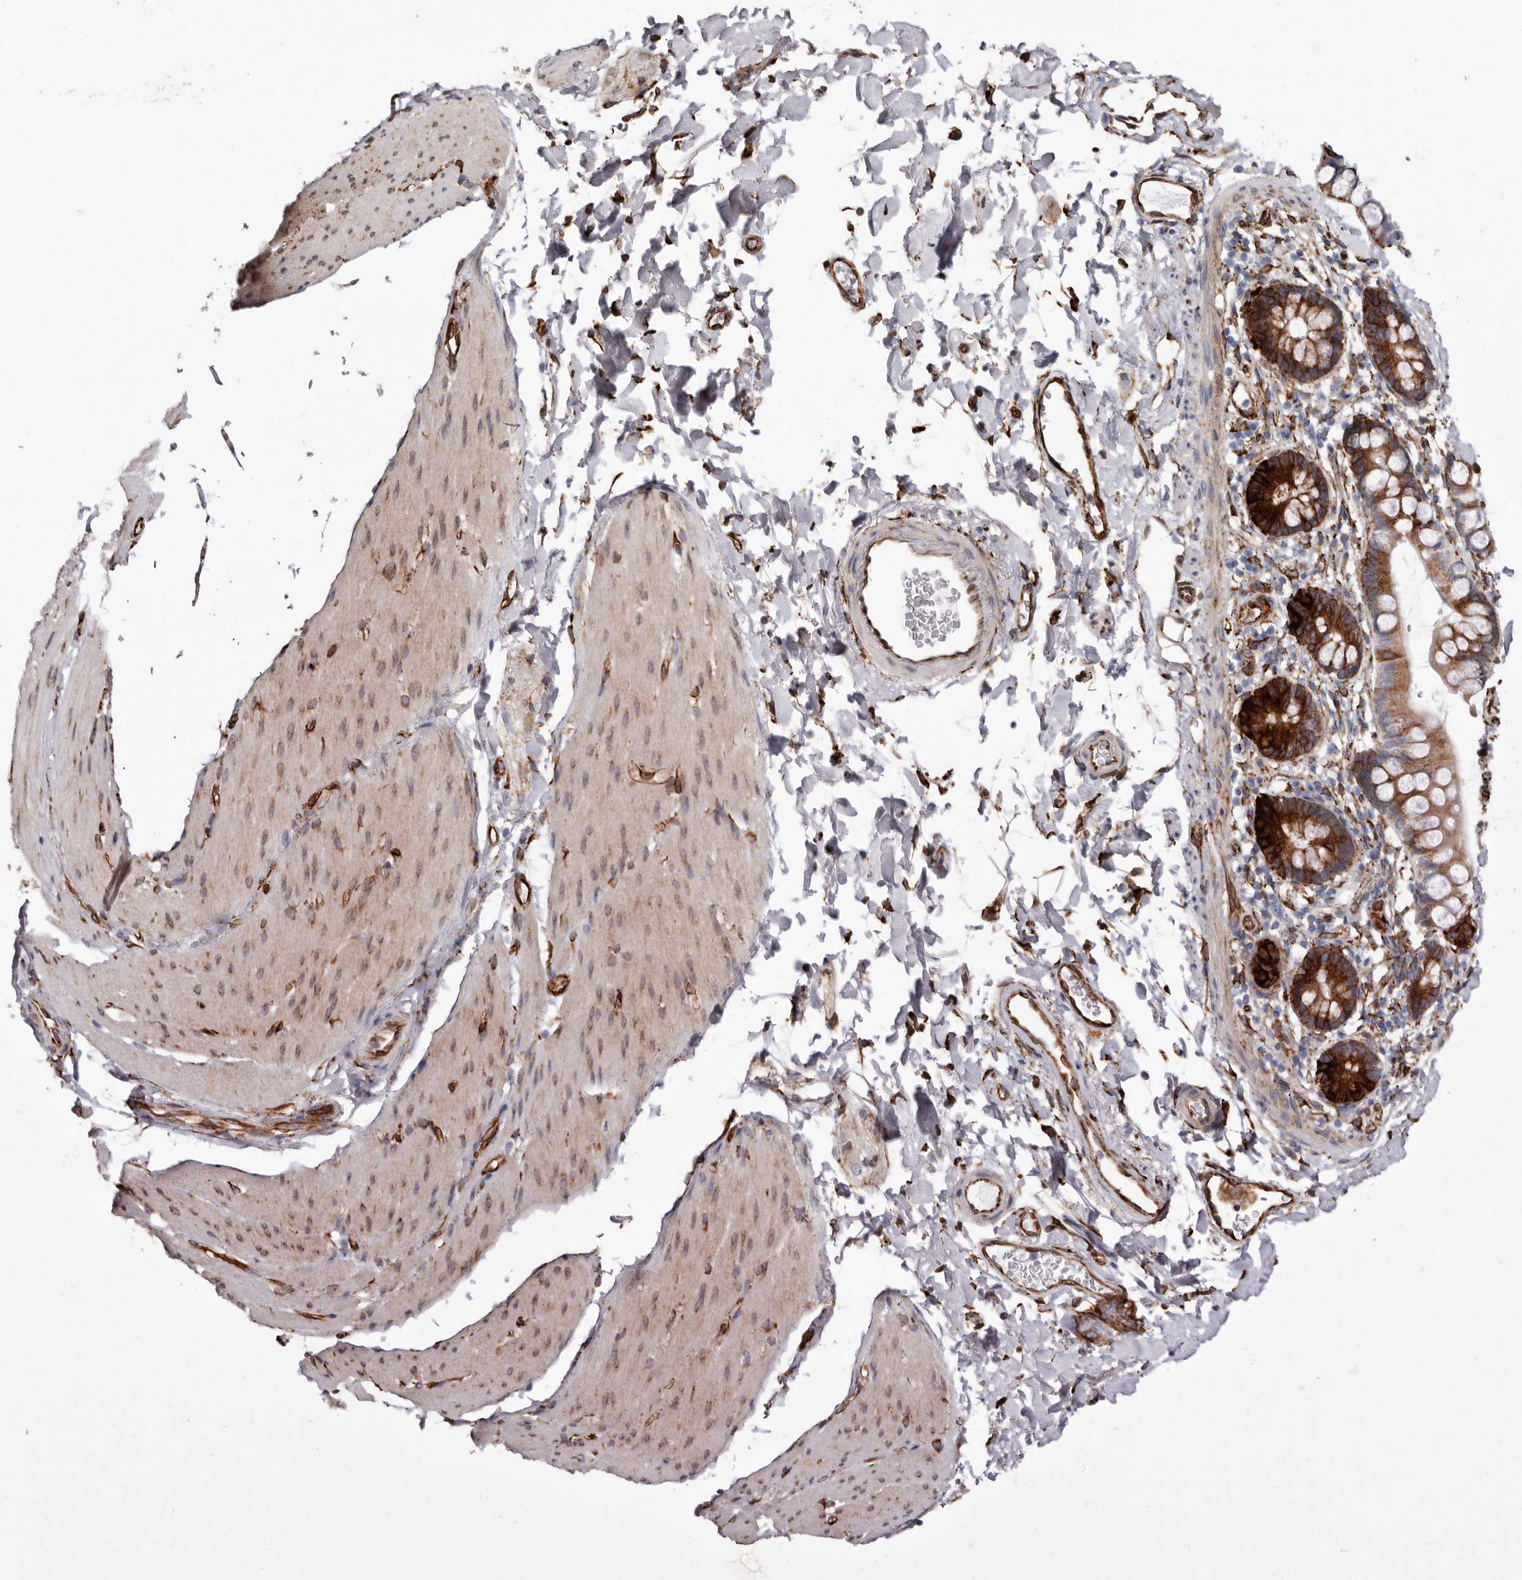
{"staining": {"intensity": "weak", "quantity": ">75%", "location": "cytoplasmic/membranous"}, "tissue": "smooth muscle", "cell_type": "Smooth muscle cells", "image_type": "normal", "snomed": [{"axis": "morphology", "description": "Normal tissue, NOS"}, {"axis": "topography", "description": "Smooth muscle"}, {"axis": "topography", "description": "Small intestine"}], "caption": "The histopathology image reveals a brown stain indicating the presence of a protein in the cytoplasmic/membranous of smooth muscle cells in smooth muscle.", "gene": "SEMA3E", "patient": {"sex": "female", "age": 84}}